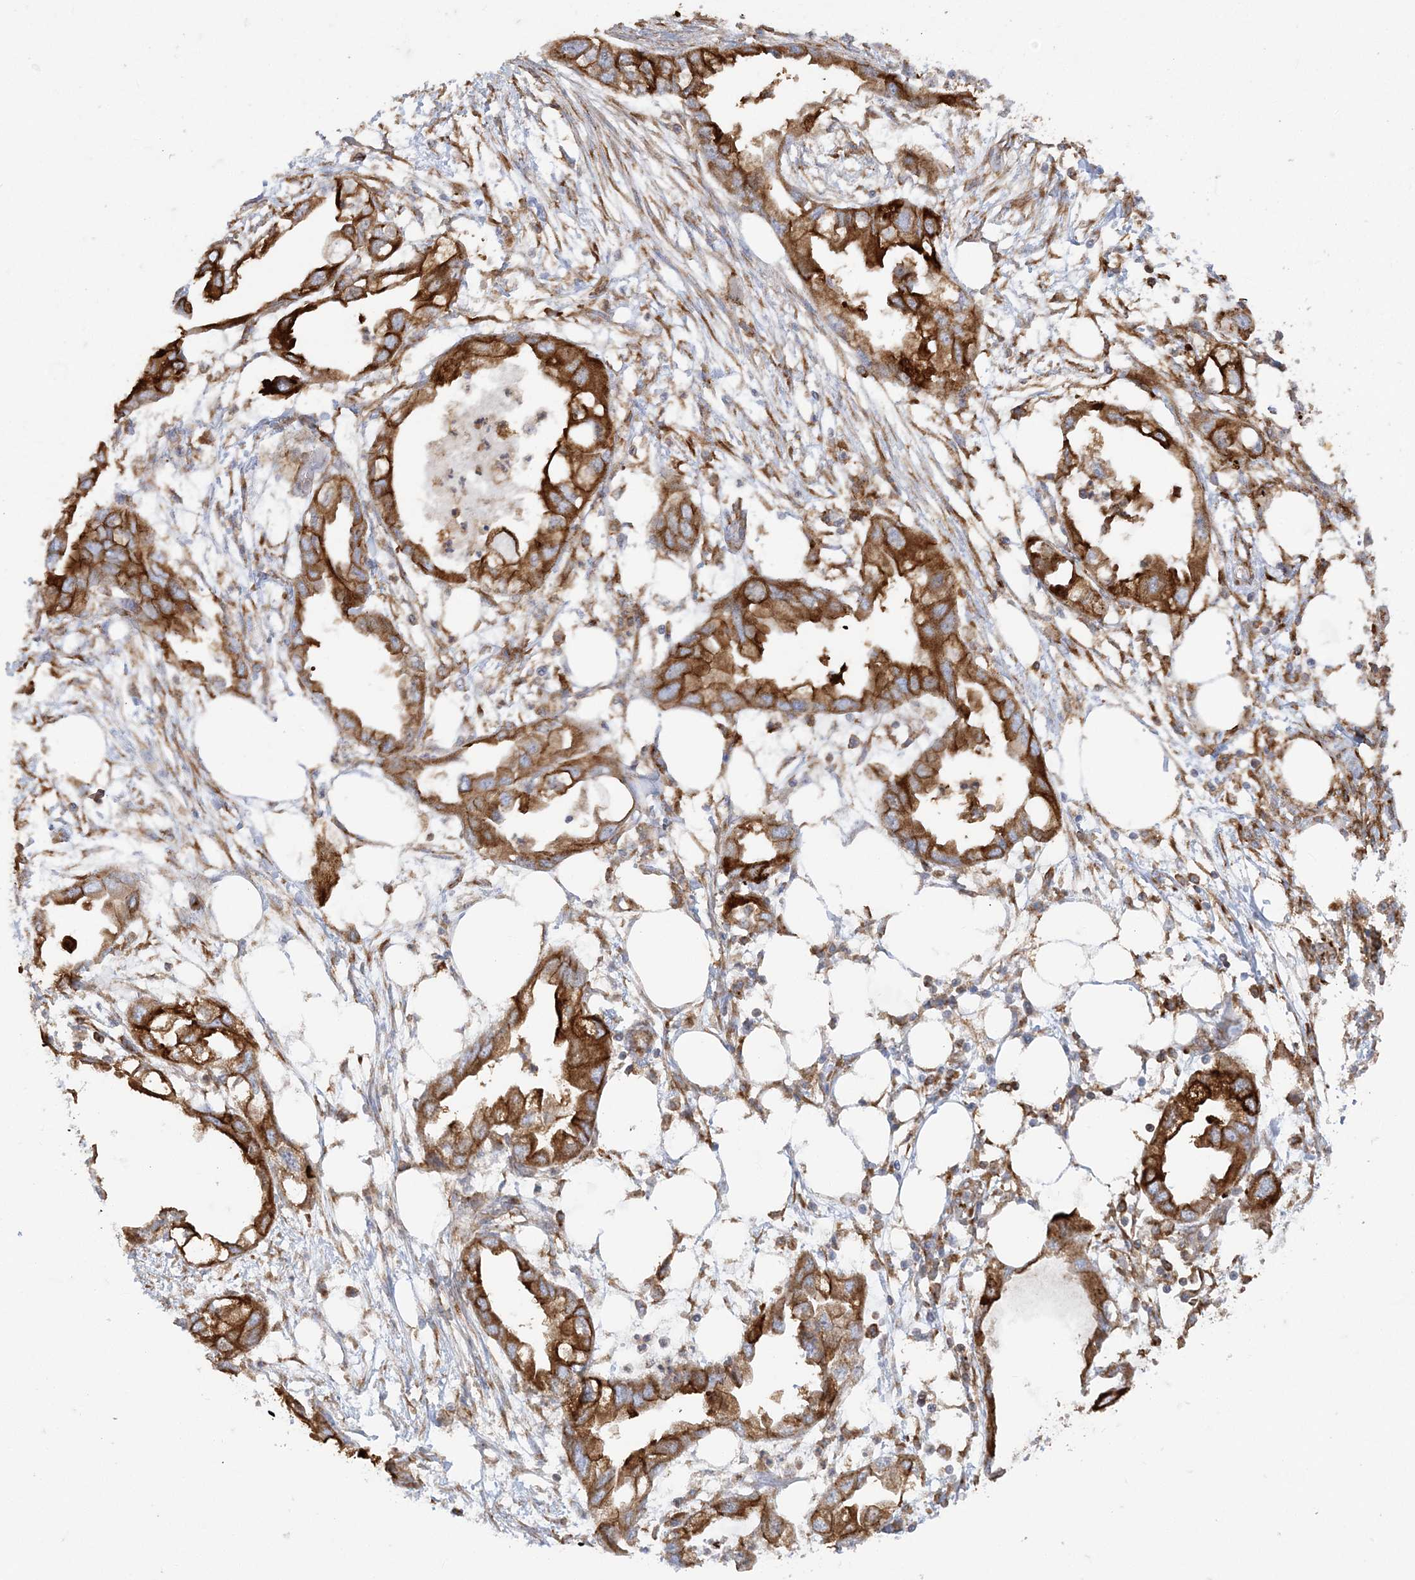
{"staining": {"intensity": "strong", "quantity": ">75%", "location": "cytoplasmic/membranous"}, "tissue": "endometrial cancer", "cell_type": "Tumor cells", "image_type": "cancer", "snomed": [{"axis": "morphology", "description": "Adenocarcinoma, NOS"}, {"axis": "morphology", "description": "Adenocarcinoma, metastatic, NOS"}, {"axis": "topography", "description": "Adipose tissue"}, {"axis": "topography", "description": "Endometrium"}], "caption": "High-power microscopy captured an IHC micrograph of endometrial cancer (metastatic adenocarcinoma), revealing strong cytoplasmic/membranous positivity in approximately >75% of tumor cells. The protein of interest is shown in brown color, while the nuclei are stained blue.", "gene": "DERL3", "patient": {"sex": "female", "age": 67}}